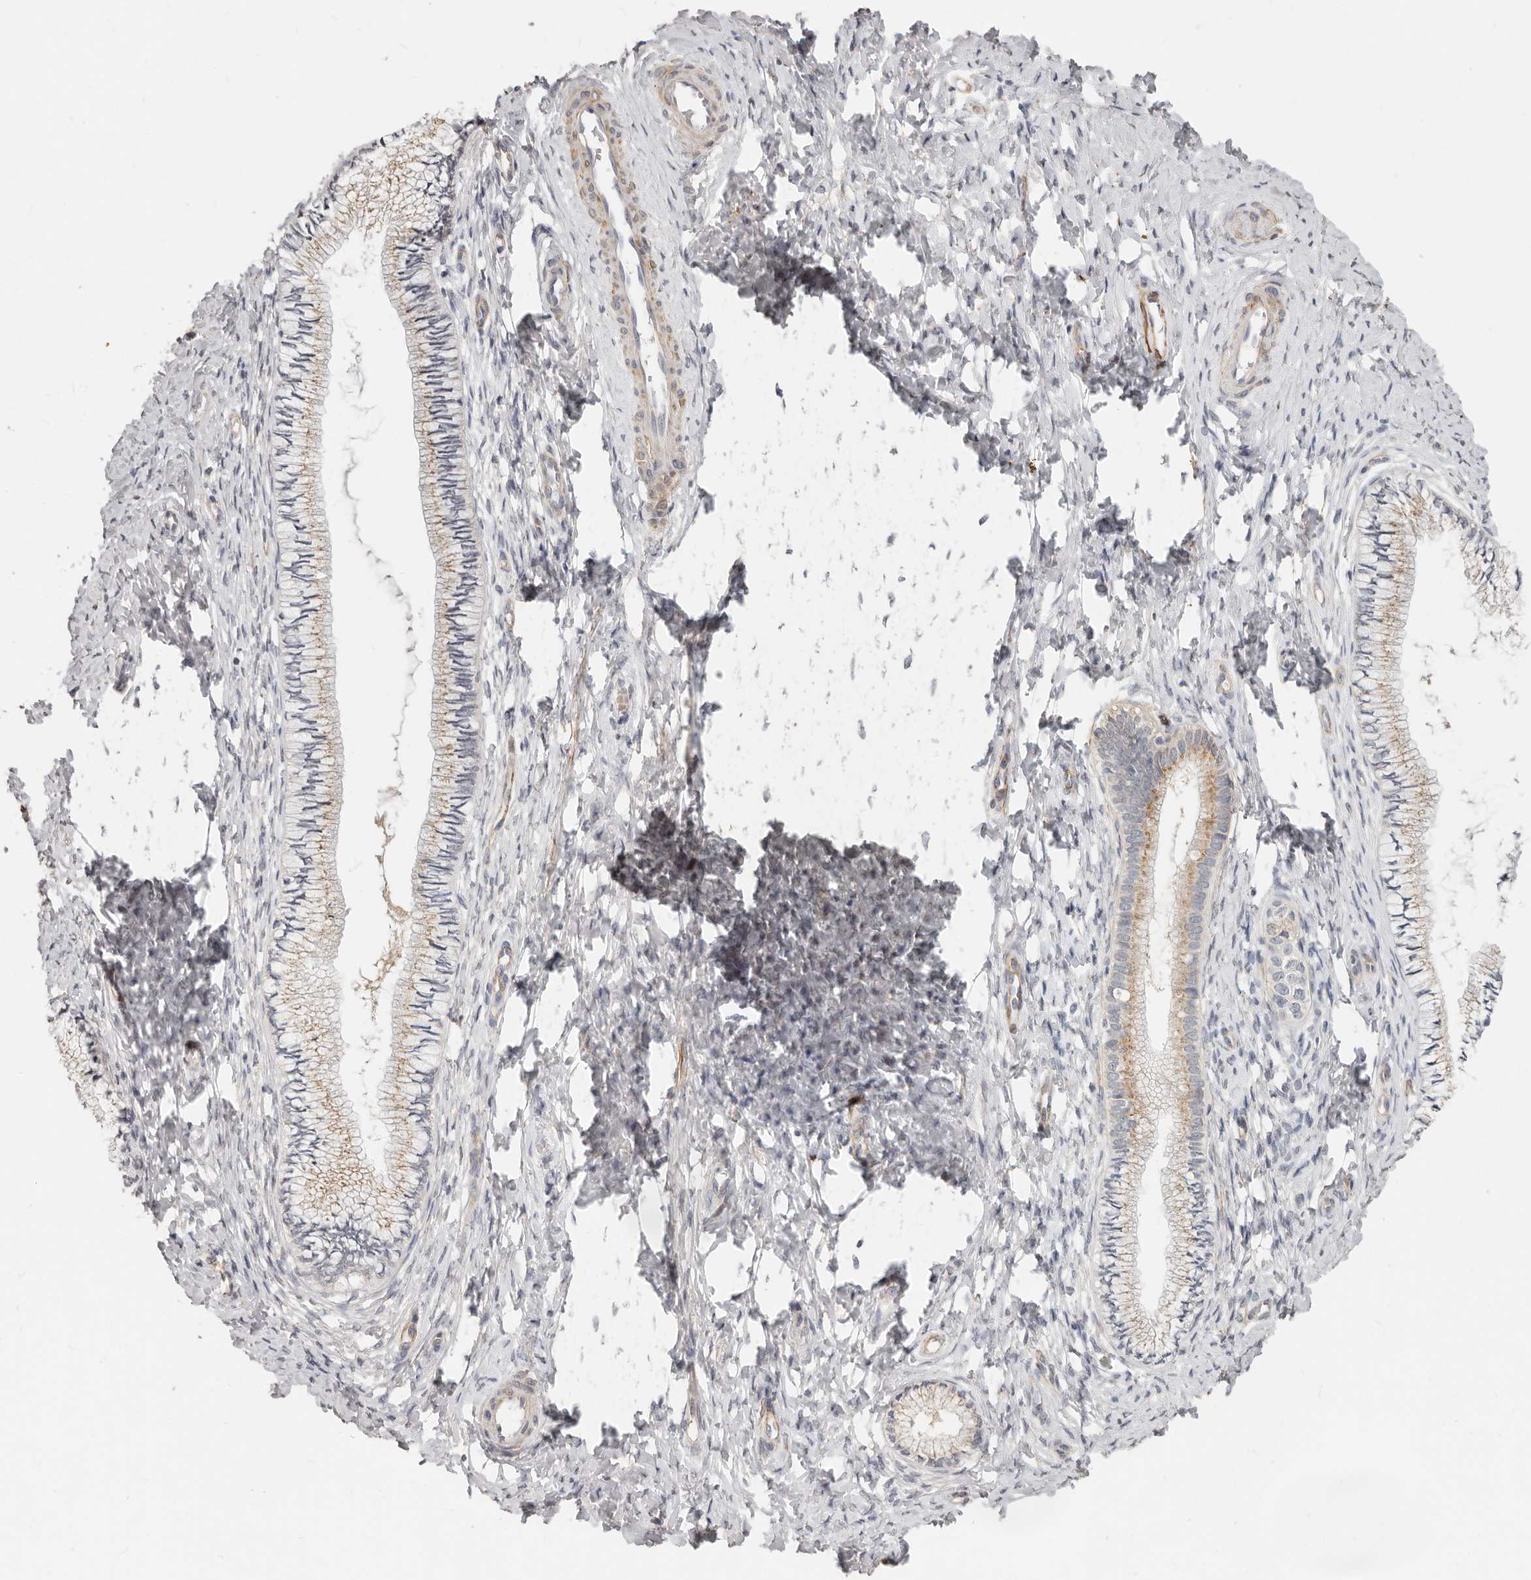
{"staining": {"intensity": "weak", "quantity": ">75%", "location": "cytoplasmic/membranous"}, "tissue": "cervix", "cell_type": "Glandular cells", "image_type": "normal", "snomed": [{"axis": "morphology", "description": "Normal tissue, NOS"}, {"axis": "topography", "description": "Cervix"}], "caption": "Immunohistochemical staining of benign human cervix demonstrates low levels of weak cytoplasmic/membranous expression in about >75% of glandular cells.", "gene": "RABAC1", "patient": {"sex": "female", "age": 36}}